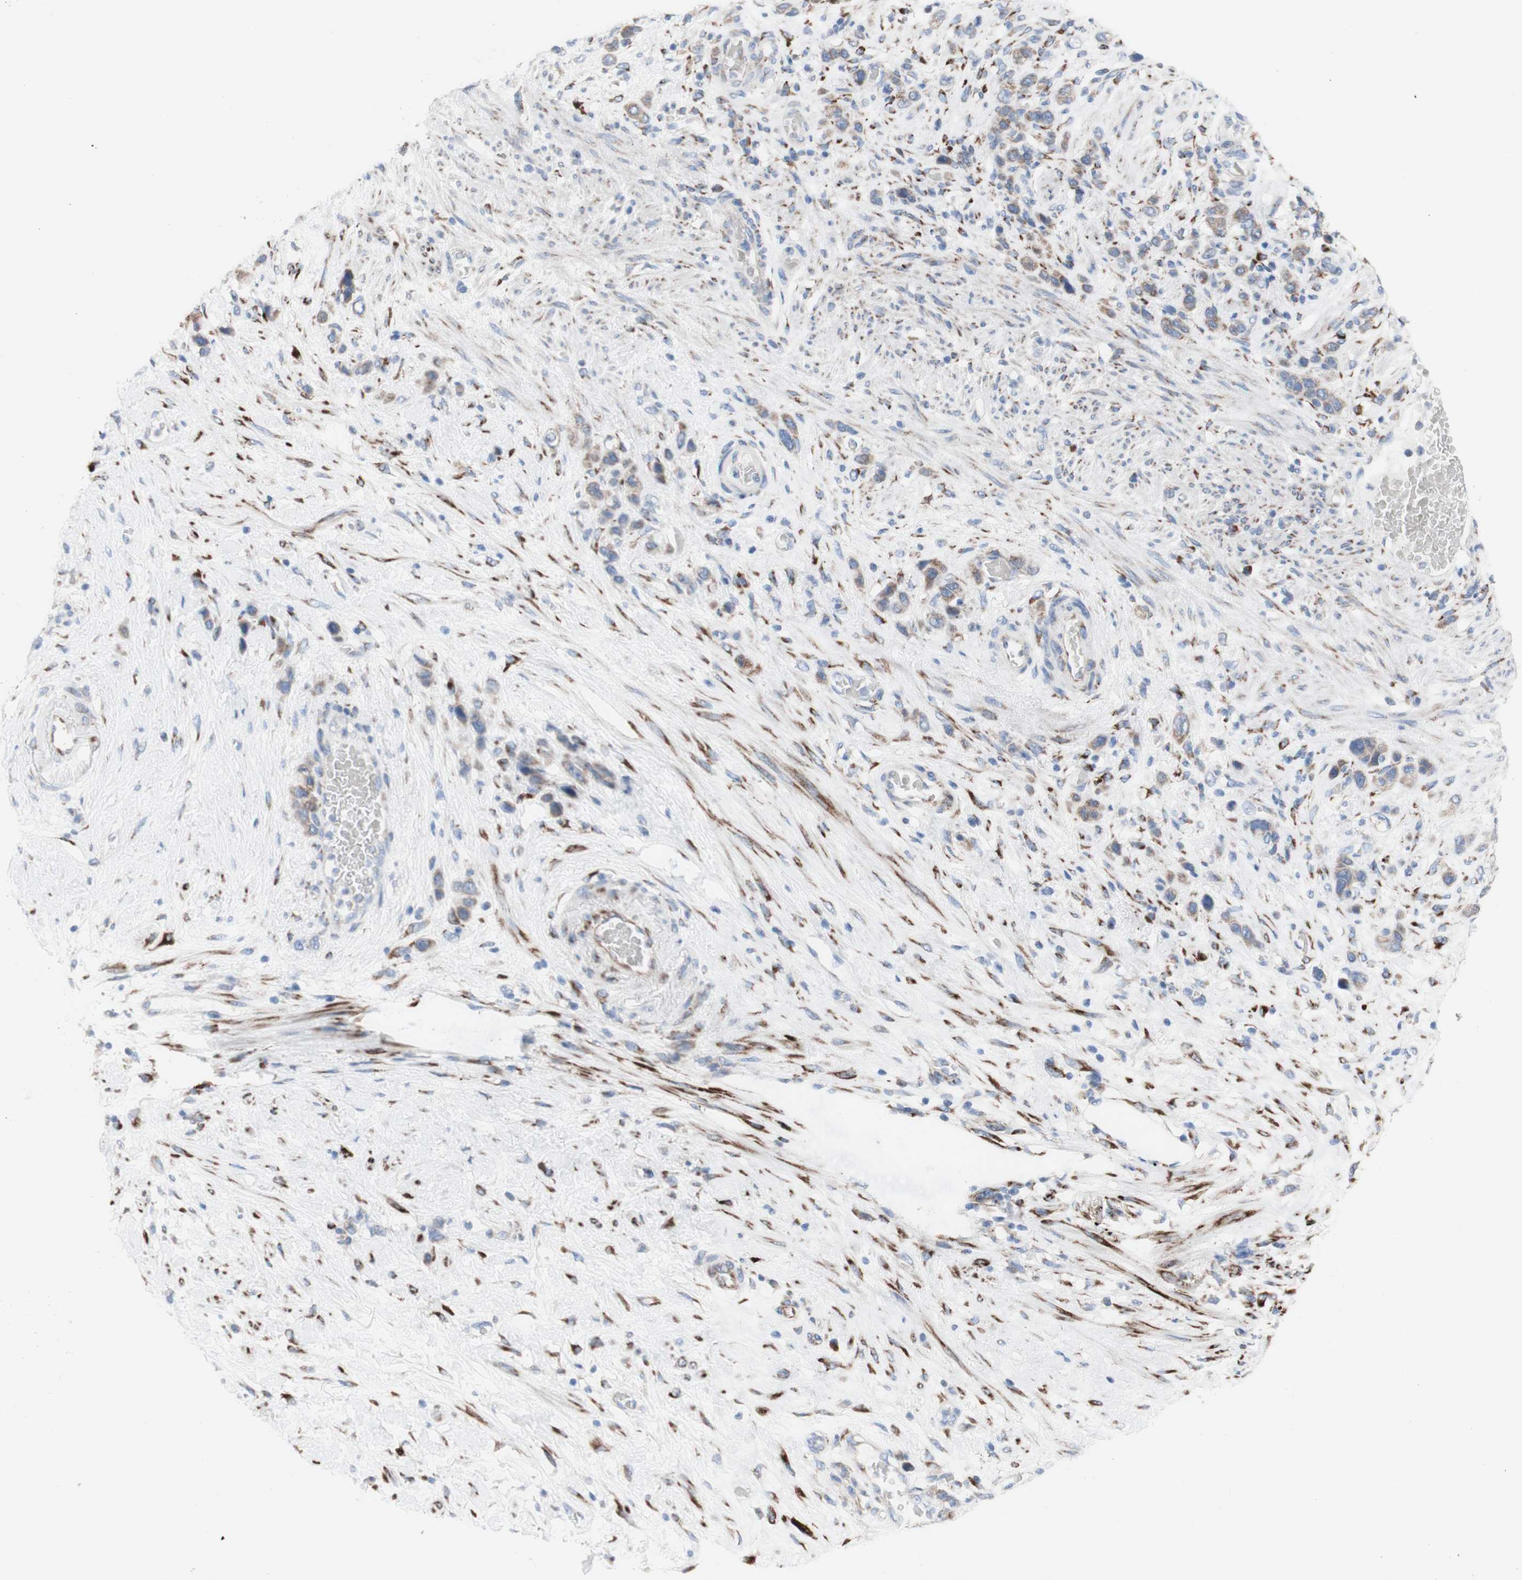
{"staining": {"intensity": "moderate", "quantity": ">75%", "location": "cytoplasmic/membranous"}, "tissue": "stomach cancer", "cell_type": "Tumor cells", "image_type": "cancer", "snomed": [{"axis": "morphology", "description": "Adenocarcinoma, NOS"}, {"axis": "morphology", "description": "Adenocarcinoma, High grade"}, {"axis": "topography", "description": "Stomach, upper"}, {"axis": "topography", "description": "Stomach, lower"}], "caption": "Approximately >75% of tumor cells in human adenocarcinoma (stomach) exhibit moderate cytoplasmic/membranous protein expression as visualized by brown immunohistochemical staining.", "gene": "AGPAT5", "patient": {"sex": "female", "age": 65}}